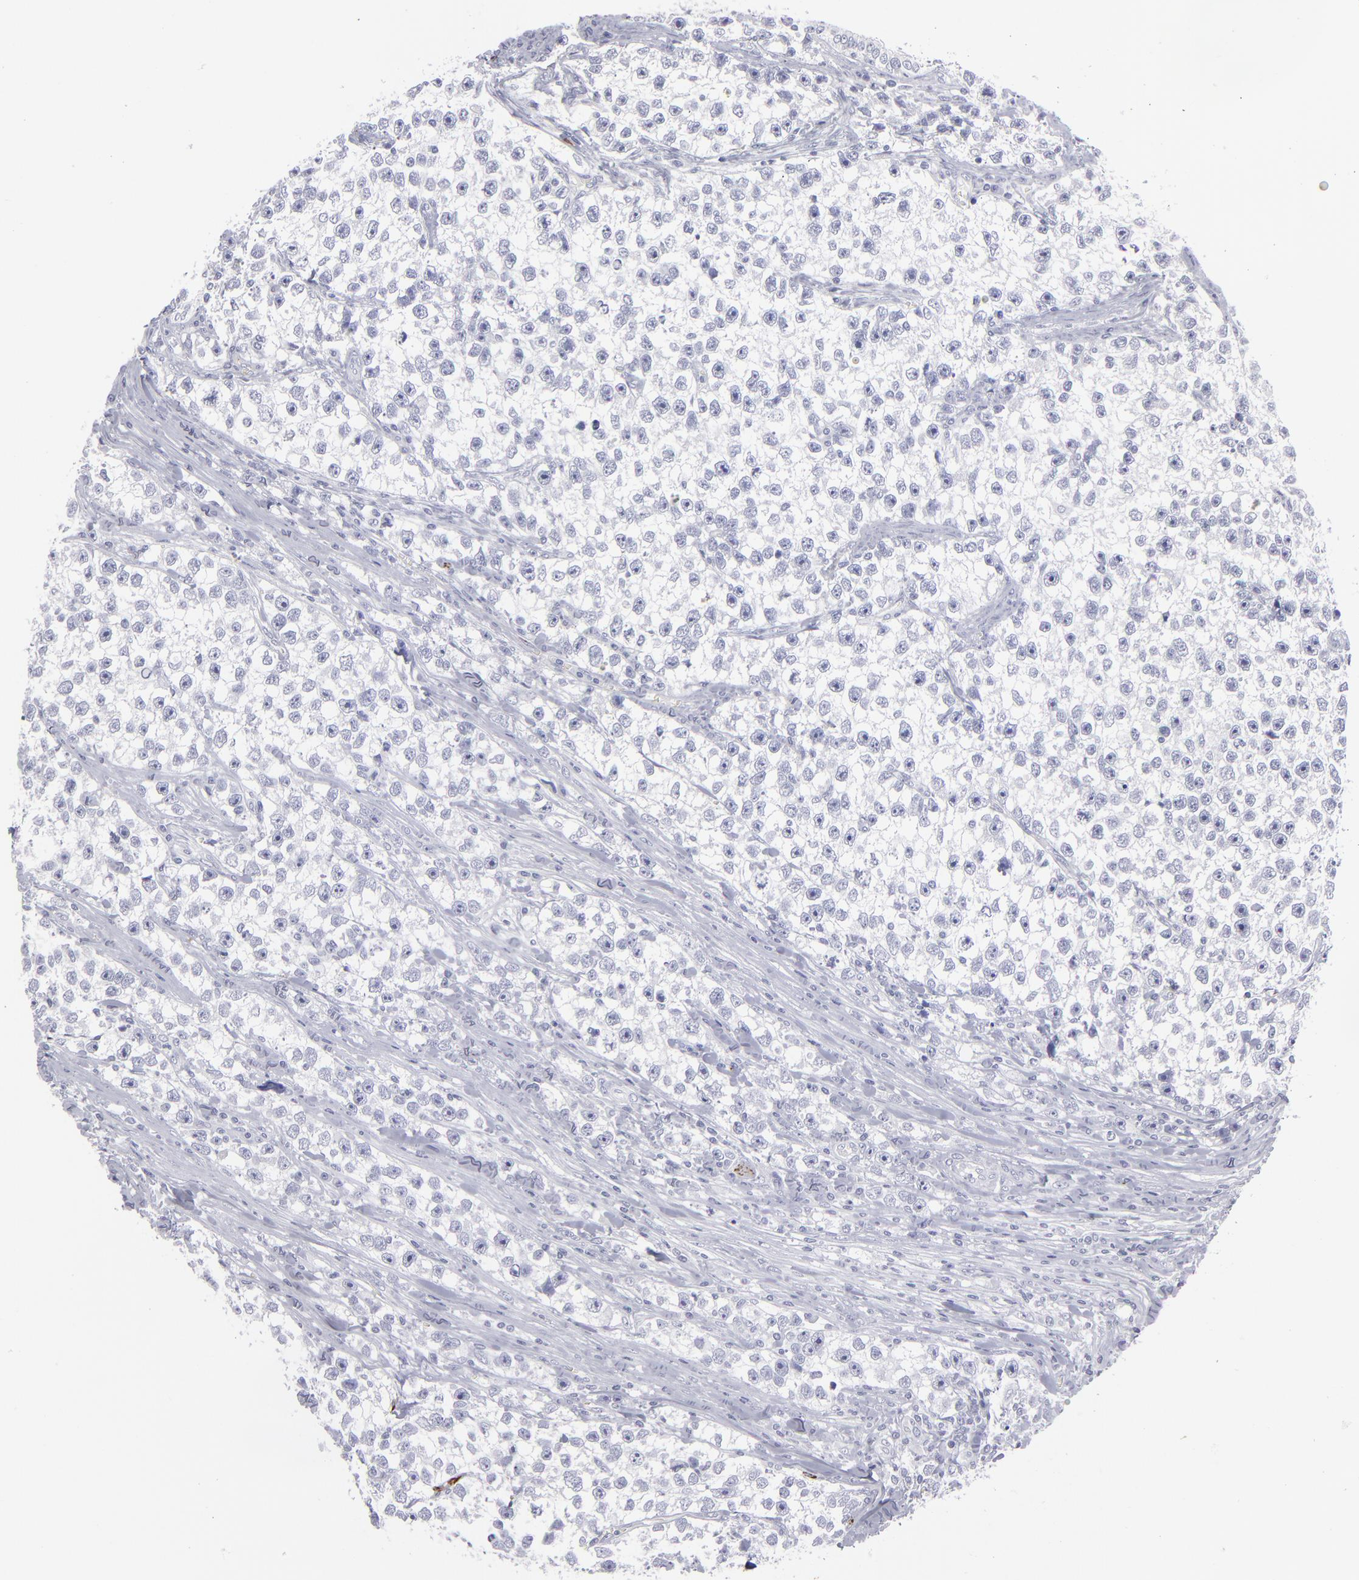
{"staining": {"intensity": "negative", "quantity": "none", "location": "none"}, "tissue": "testis cancer", "cell_type": "Tumor cells", "image_type": "cancer", "snomed": [{"axis": "morphology", "description": "Seminoma, NOS"}, {"axis": "morphology", "description": "Carcinoma, Embryonal, NOS"}, {"axis": "topography", "description": "Testis"}], "caption": "Testis cancer stained for a protein using immunohistochemistry (IHC) exhibits no positivity tumor cells.", "gene": "CADM3", "patient": {"sex": "male", "age": 30}}